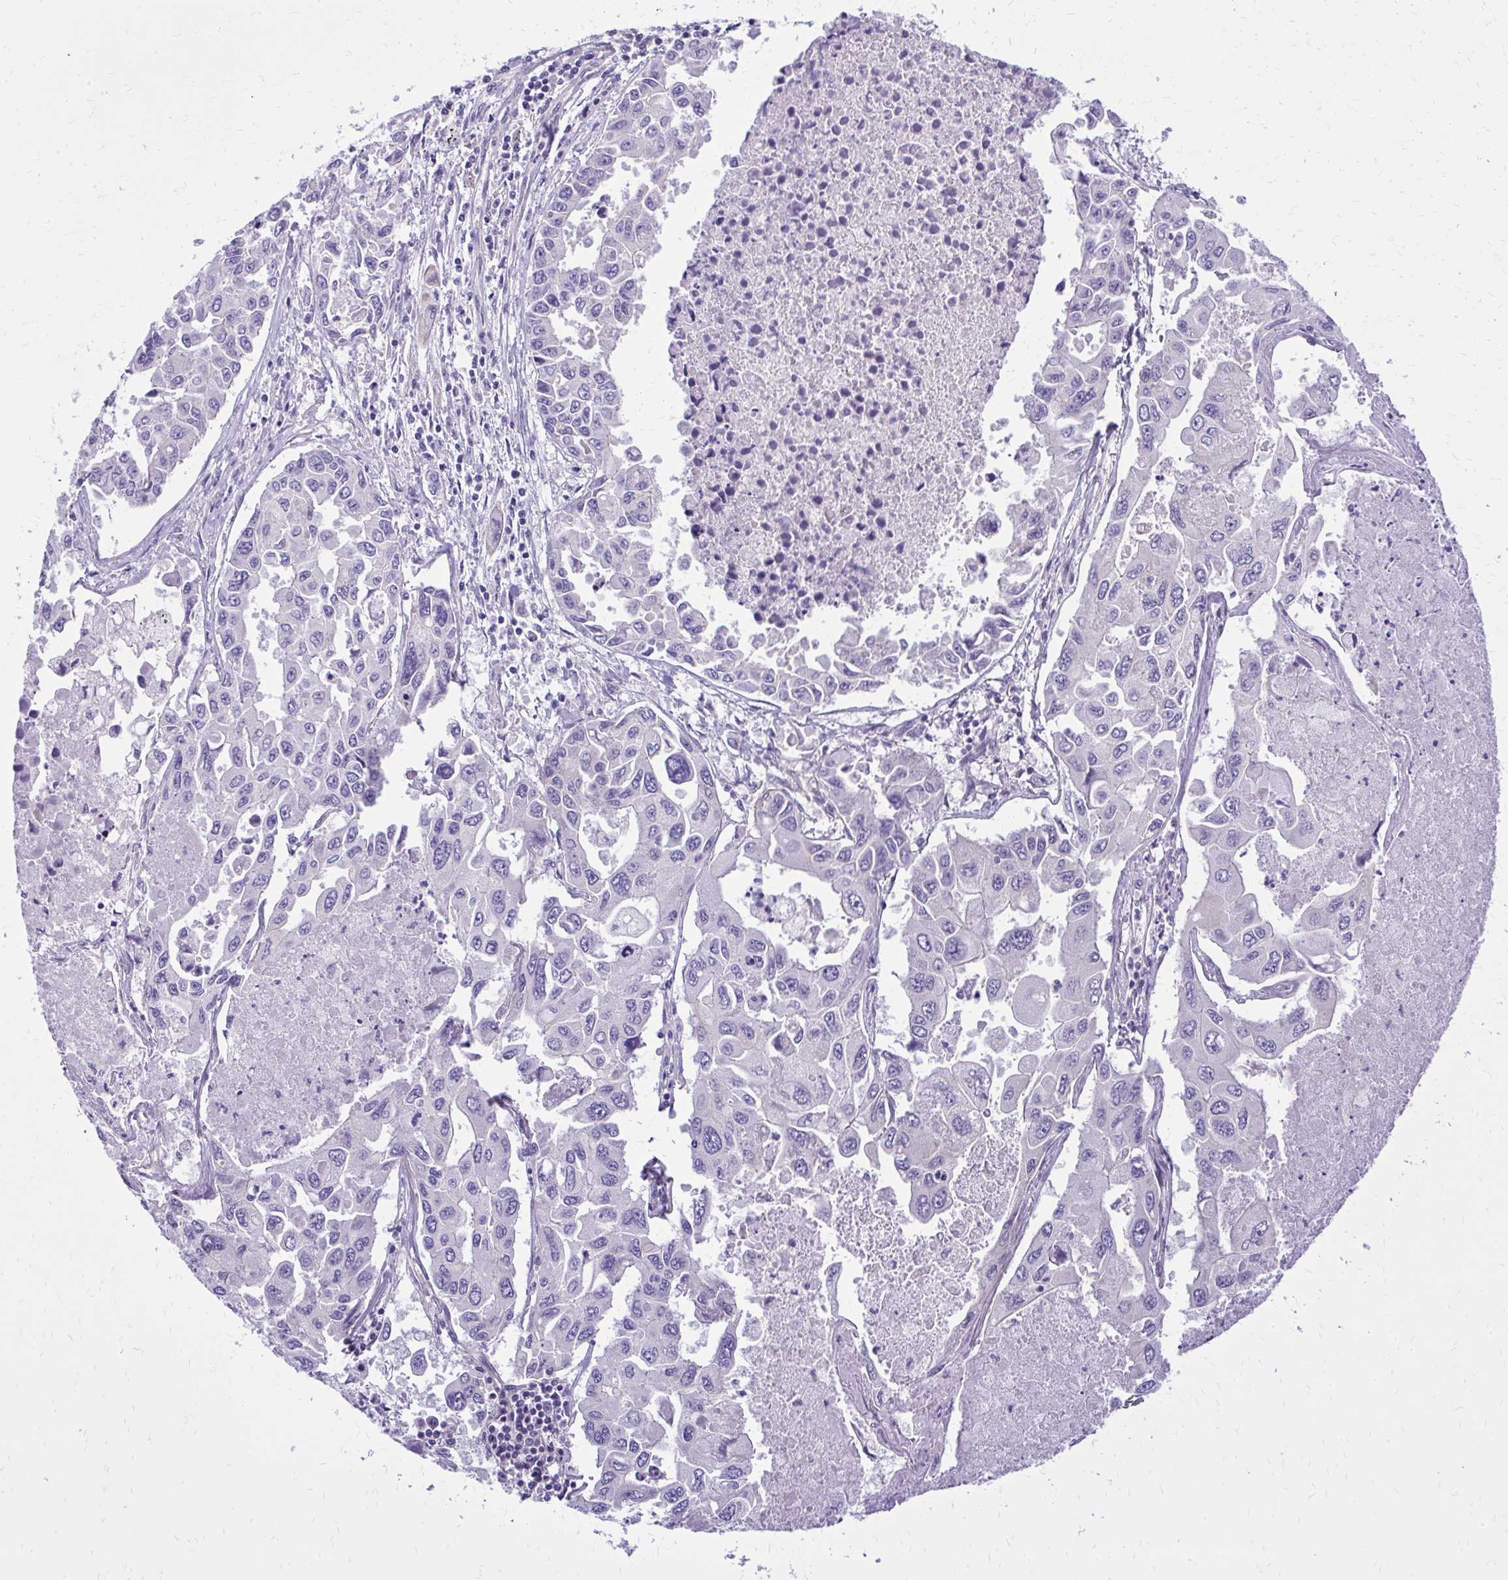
{"staining": {"intensity": "negative", "quantity": "none", "location": "none"}, "tissue": "lung cancer", "cell_type": "Tumor cells", "image_type": "cancer", "snomed": [{"axis": "morphology", "description": "Adenocarcinoma, NOS"}, {"axis": "topography", "description": "Lung"}], "caption": "High magnification brightfield microscopy of adenocarcinoma (lung) stained with DAB (brown) and counterstained with hematoxylin (blue): tumor cells show no significant positivity.", "gene": "RUNDC3B", "patient": {"sex": "male", "age": 64}}